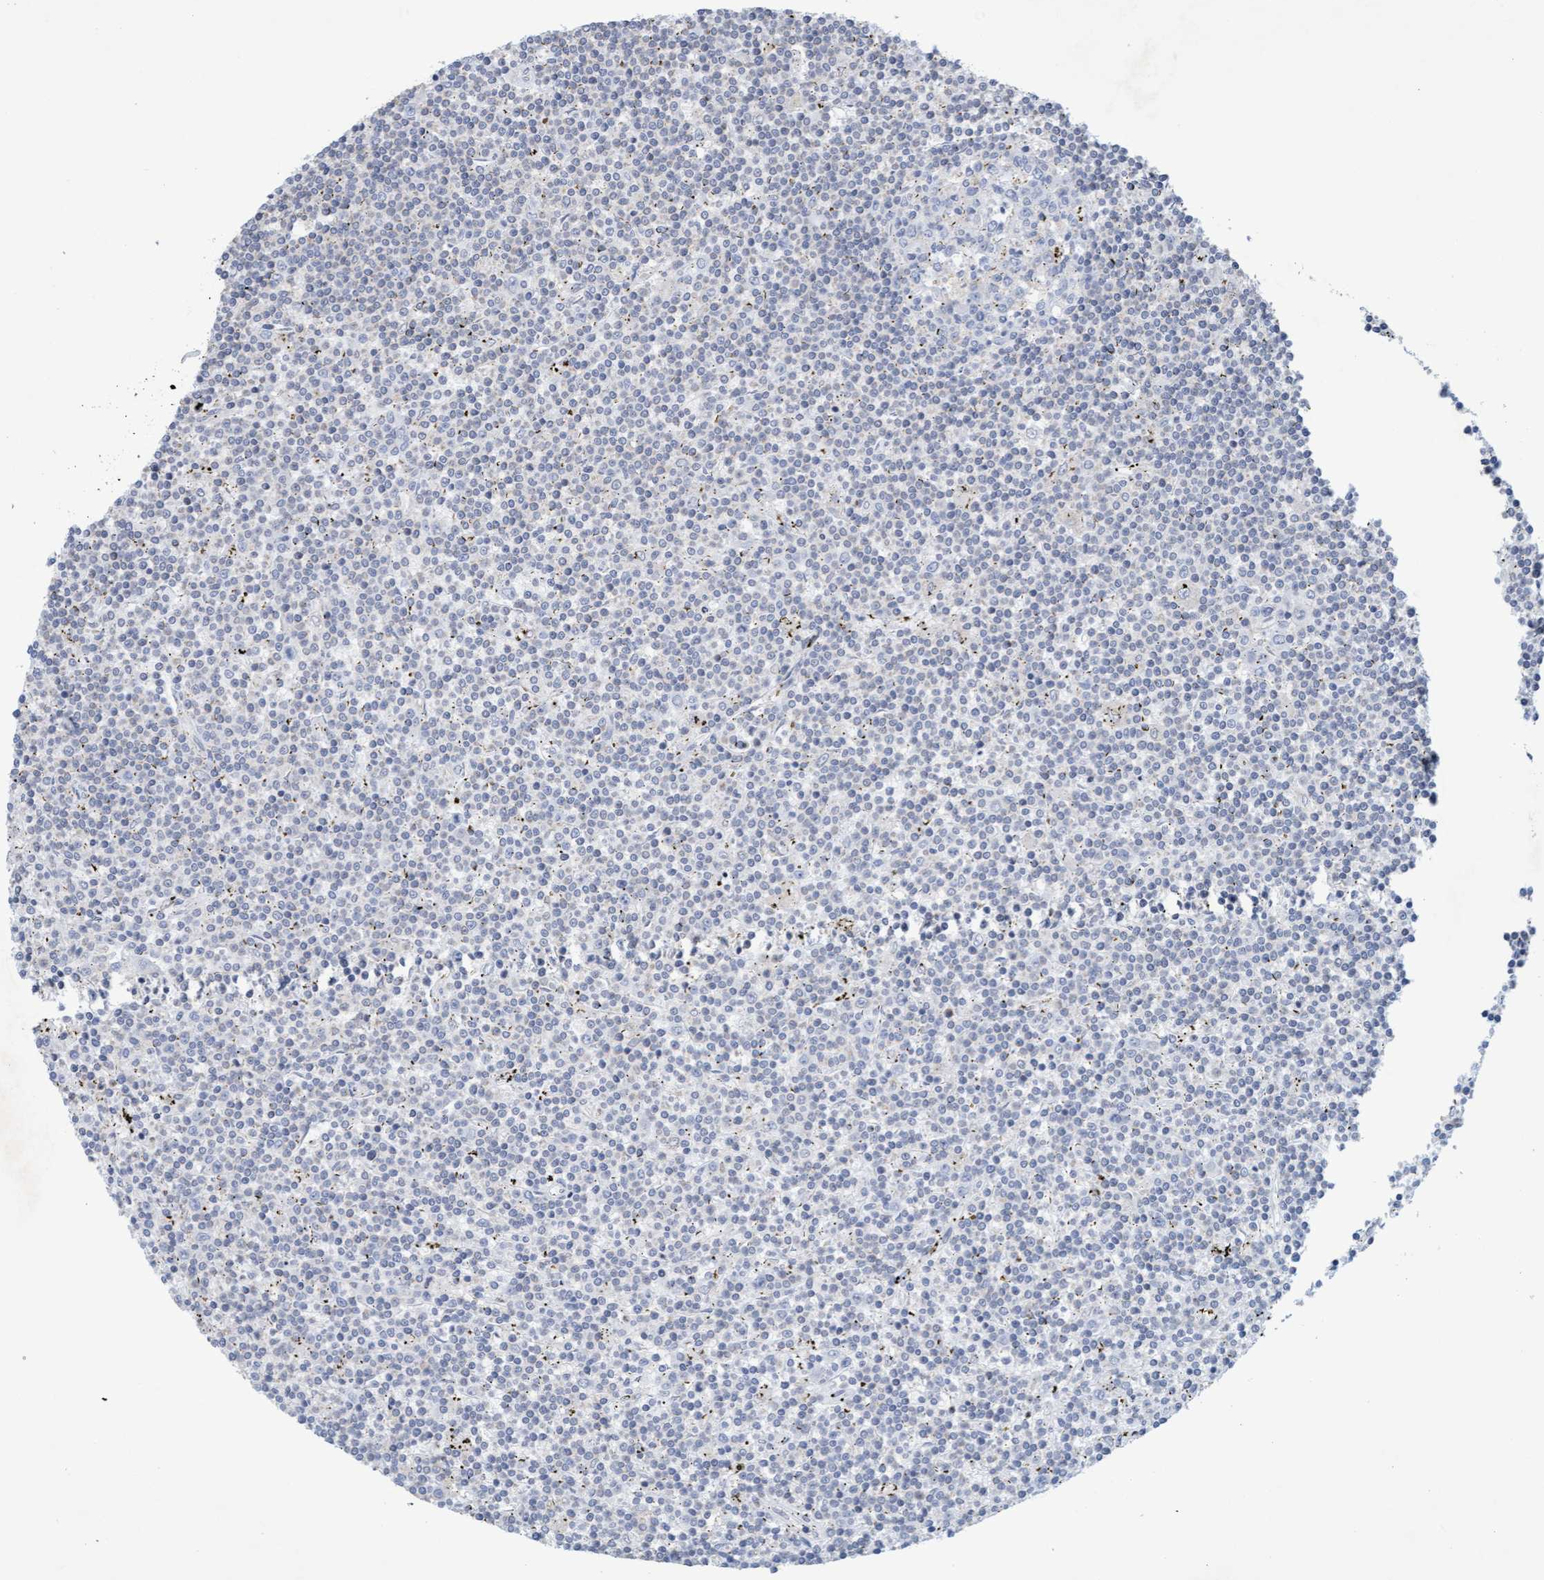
{"staining": {"intensity": "negative", "quantity": "none", "location": "none"}, "tissue": "lymphoma", "cell_type": "Tumor cells", "image_type": "cancer", "snomed": [{"axis": "morphology", "description": "Malignant lymphoma, non-Hodgkin's type, Low grade"}, {"axis": "topography", "description": "Spleen"}], "caption": "Photomicrograph shows no significant protein positivity in tumor cells of low-grade malignant lymphoma, non-Hodgkin's type.", "gene": "SLC28A3", "patient": {"sex": "male", "age": 76}}